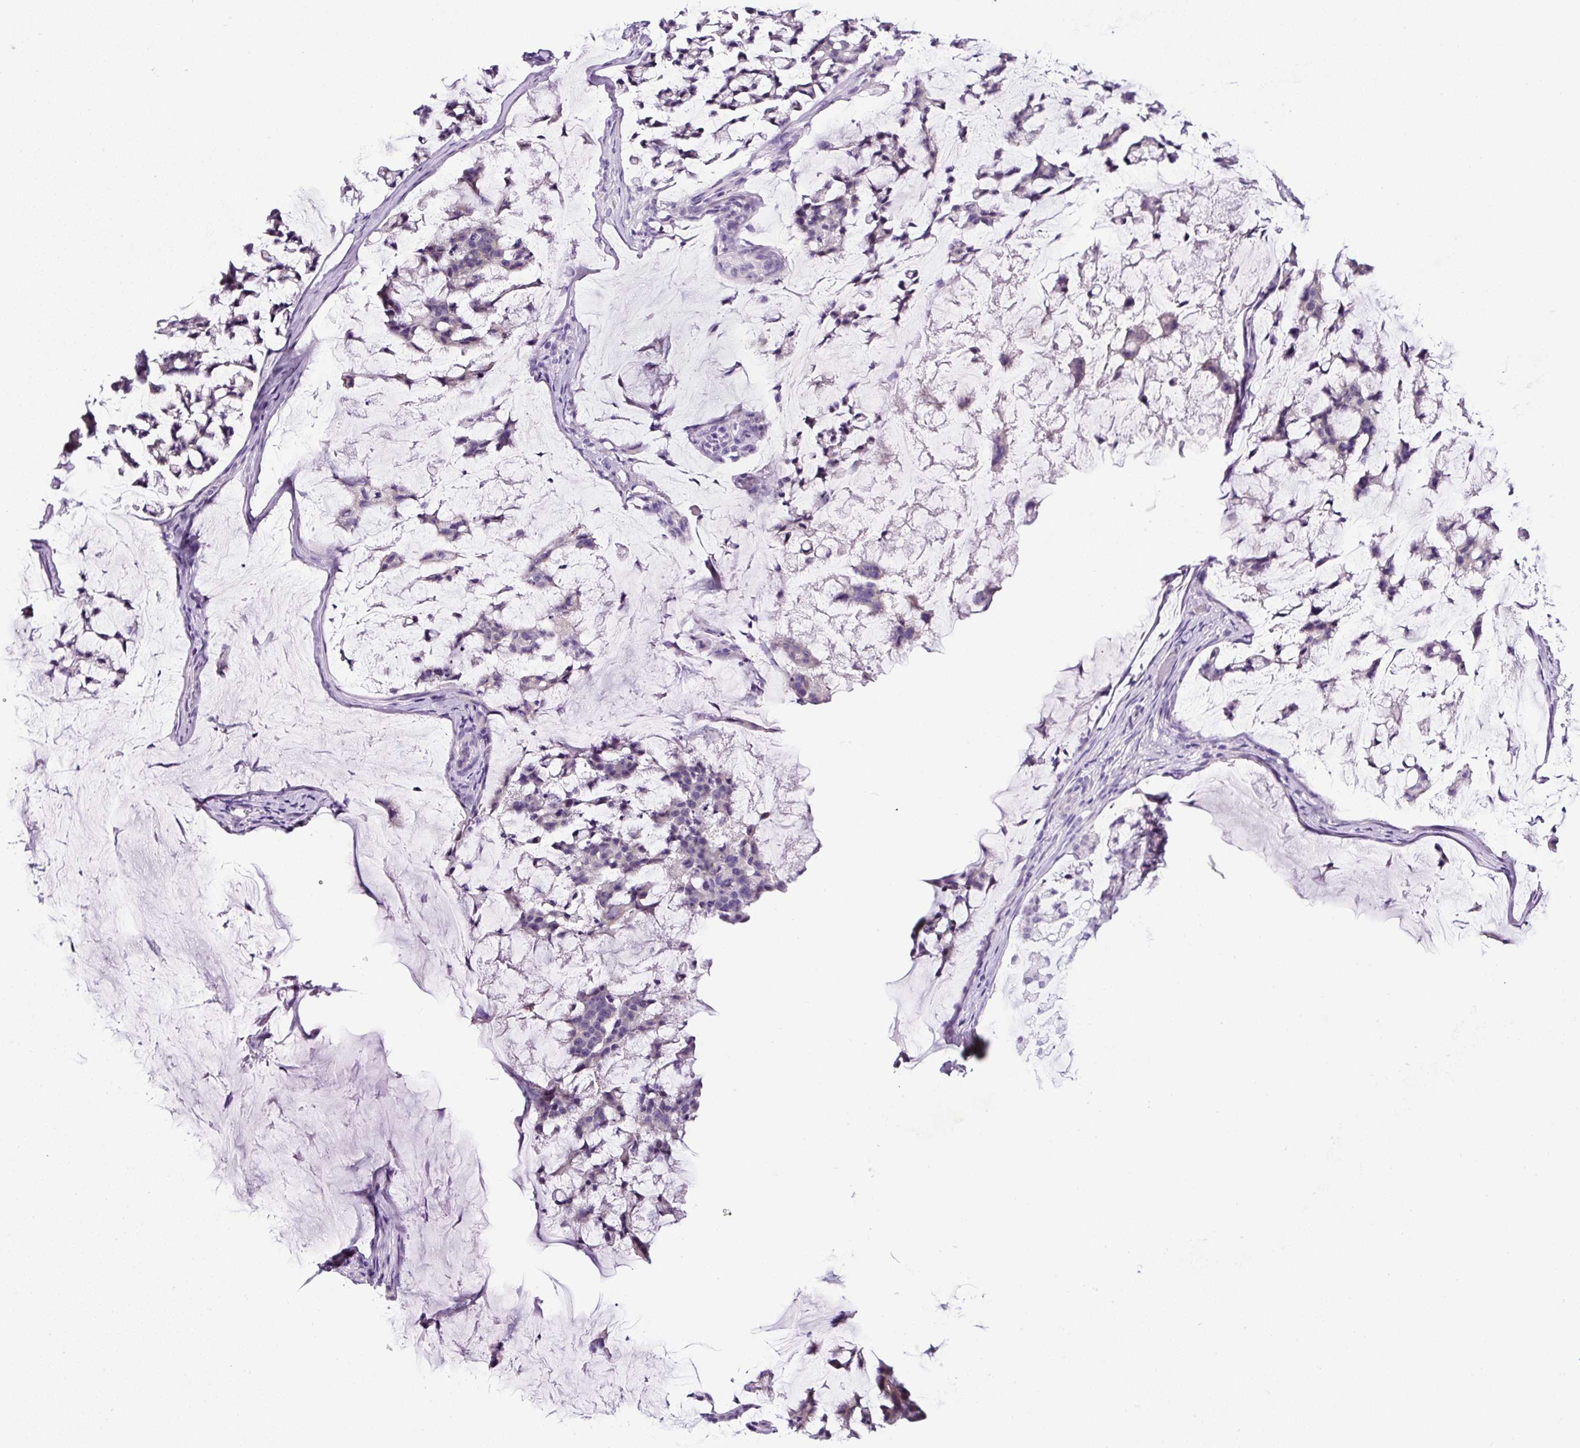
{"staining": {"intensity": "negative", "quantity": "none", "location": "none"}, "tissue": "stomach cancer", "cell_type": "Tumor cells", "image_type": "cancer", "snomed": [{"axis": "morphology", "description": "Adenocarcinoma, NOS"}, {"axis": "topography", "description": "Stomach, lower"}], "caption": "An image of human stomach cancer (adenocarcinoma) is negative for staining in tumor cells.", "gene": "SP8", "patient": {"sex": "male", "age": 67}}